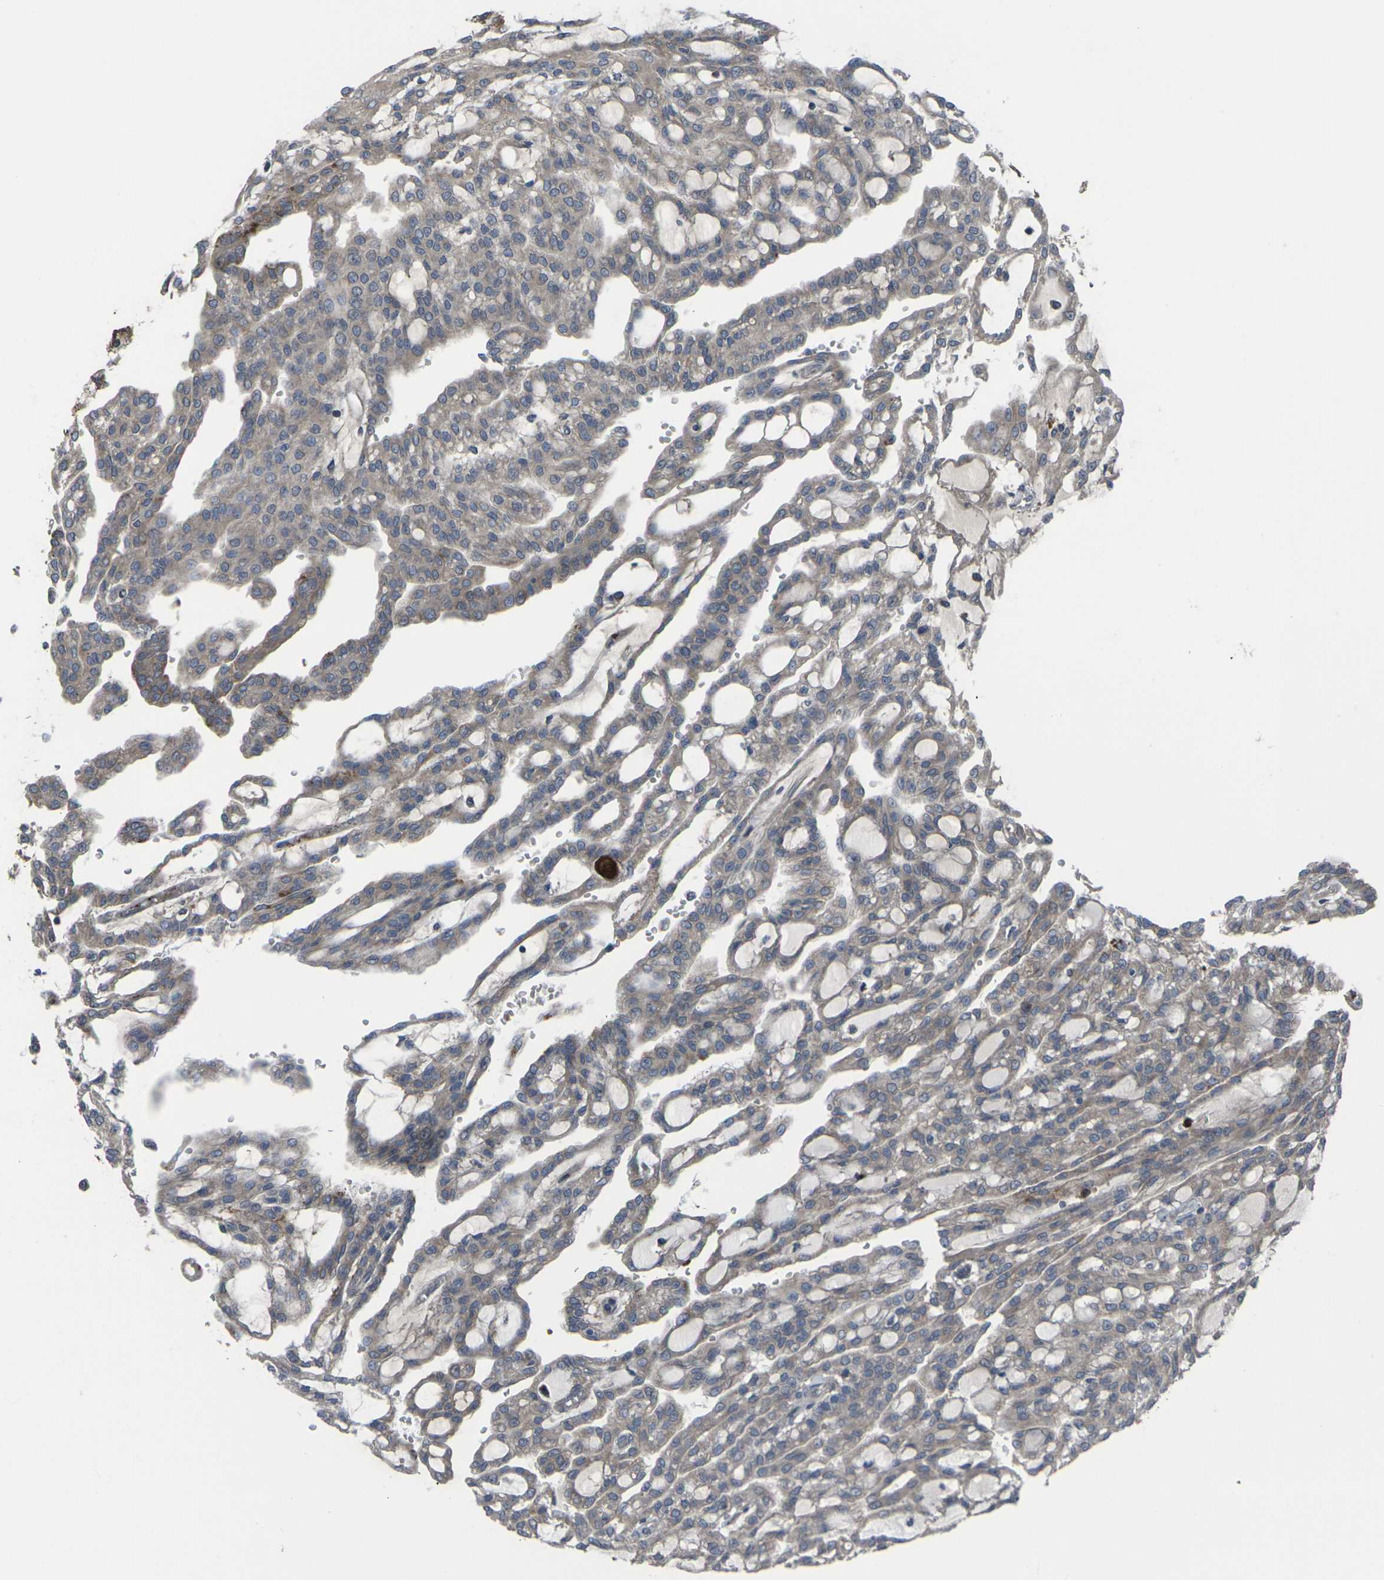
{"staining": {"intensity": "weak", "quantity": ">75%", "location": "cytoplasmic/membranous"}, "tissue": "renal cancer", "cell_type": "Tumor cells", "image_type": "cancer", "snomed": [{"axis": "morphology", "description": "Adenocarcinoma, NOS"}, {"axis": "topography", "description": "Kidney"}], "caption": "This is an image of IHC staining of renal cancer (adenocarcinoma), which shows weak staining in the cytoplasmic/membranous of tumor cells.", "gene": "CCR10", "patient": {"sex": "male", "age": 63}}